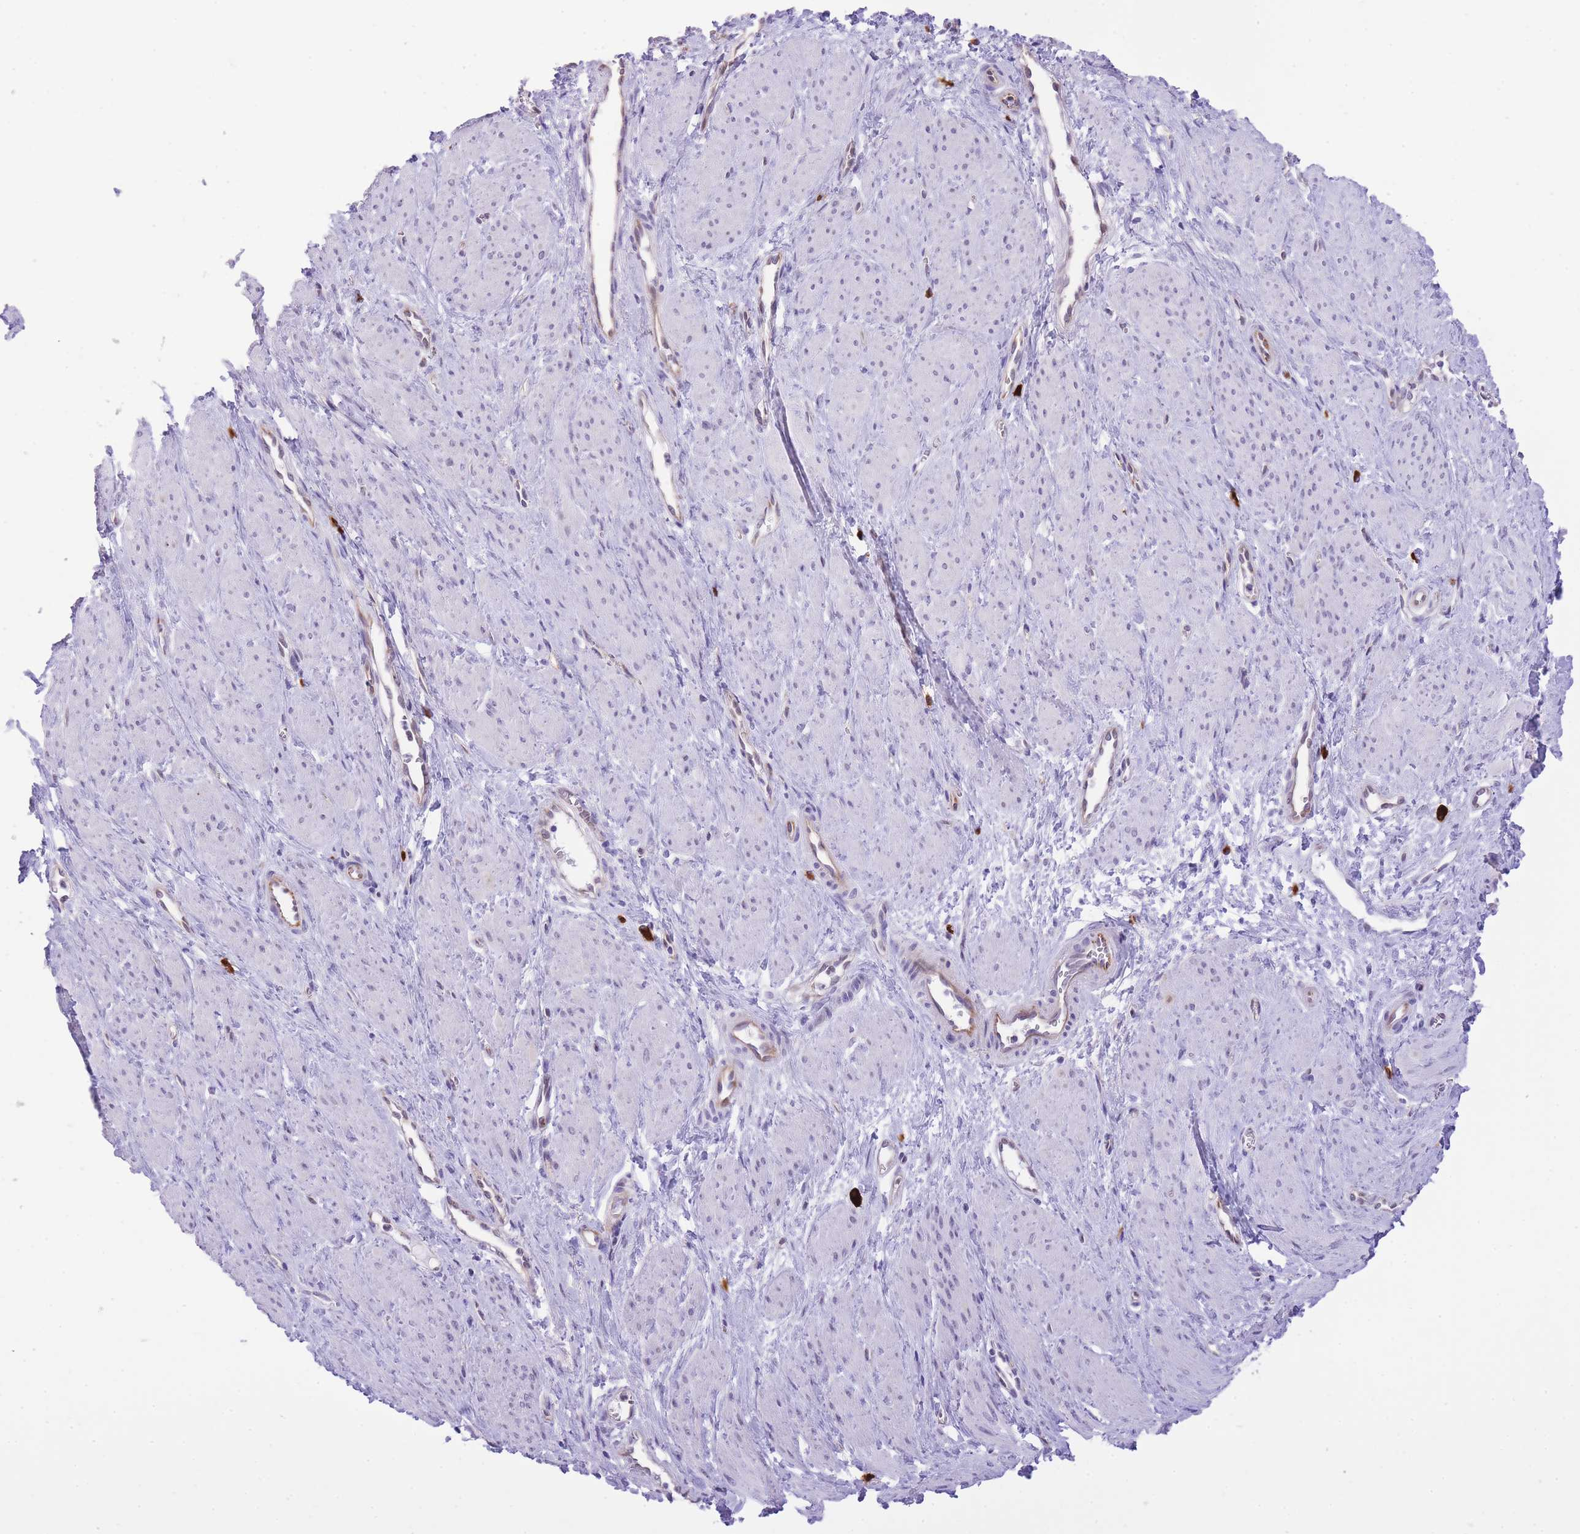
{"staining": {"intensity": "negative", "quantity": "none", "location": "none"}, "tissue": "smooth muscle", "cell_type": "Smooth muscle cells", "image_type": "normal", "snomed": [{"axis": "morphology", "description": "Normal tissue, NOS"}, {"axis": "topography", "description": "Smooth muscle"}, {"axis": "topography", "description": "Uterus"}], "caption": "The image shows no significant positivity in smooth muscle cells of smooth muscle.", "gene": "MEIOSIN", "patient": {"sex": "female", "age": 39}}